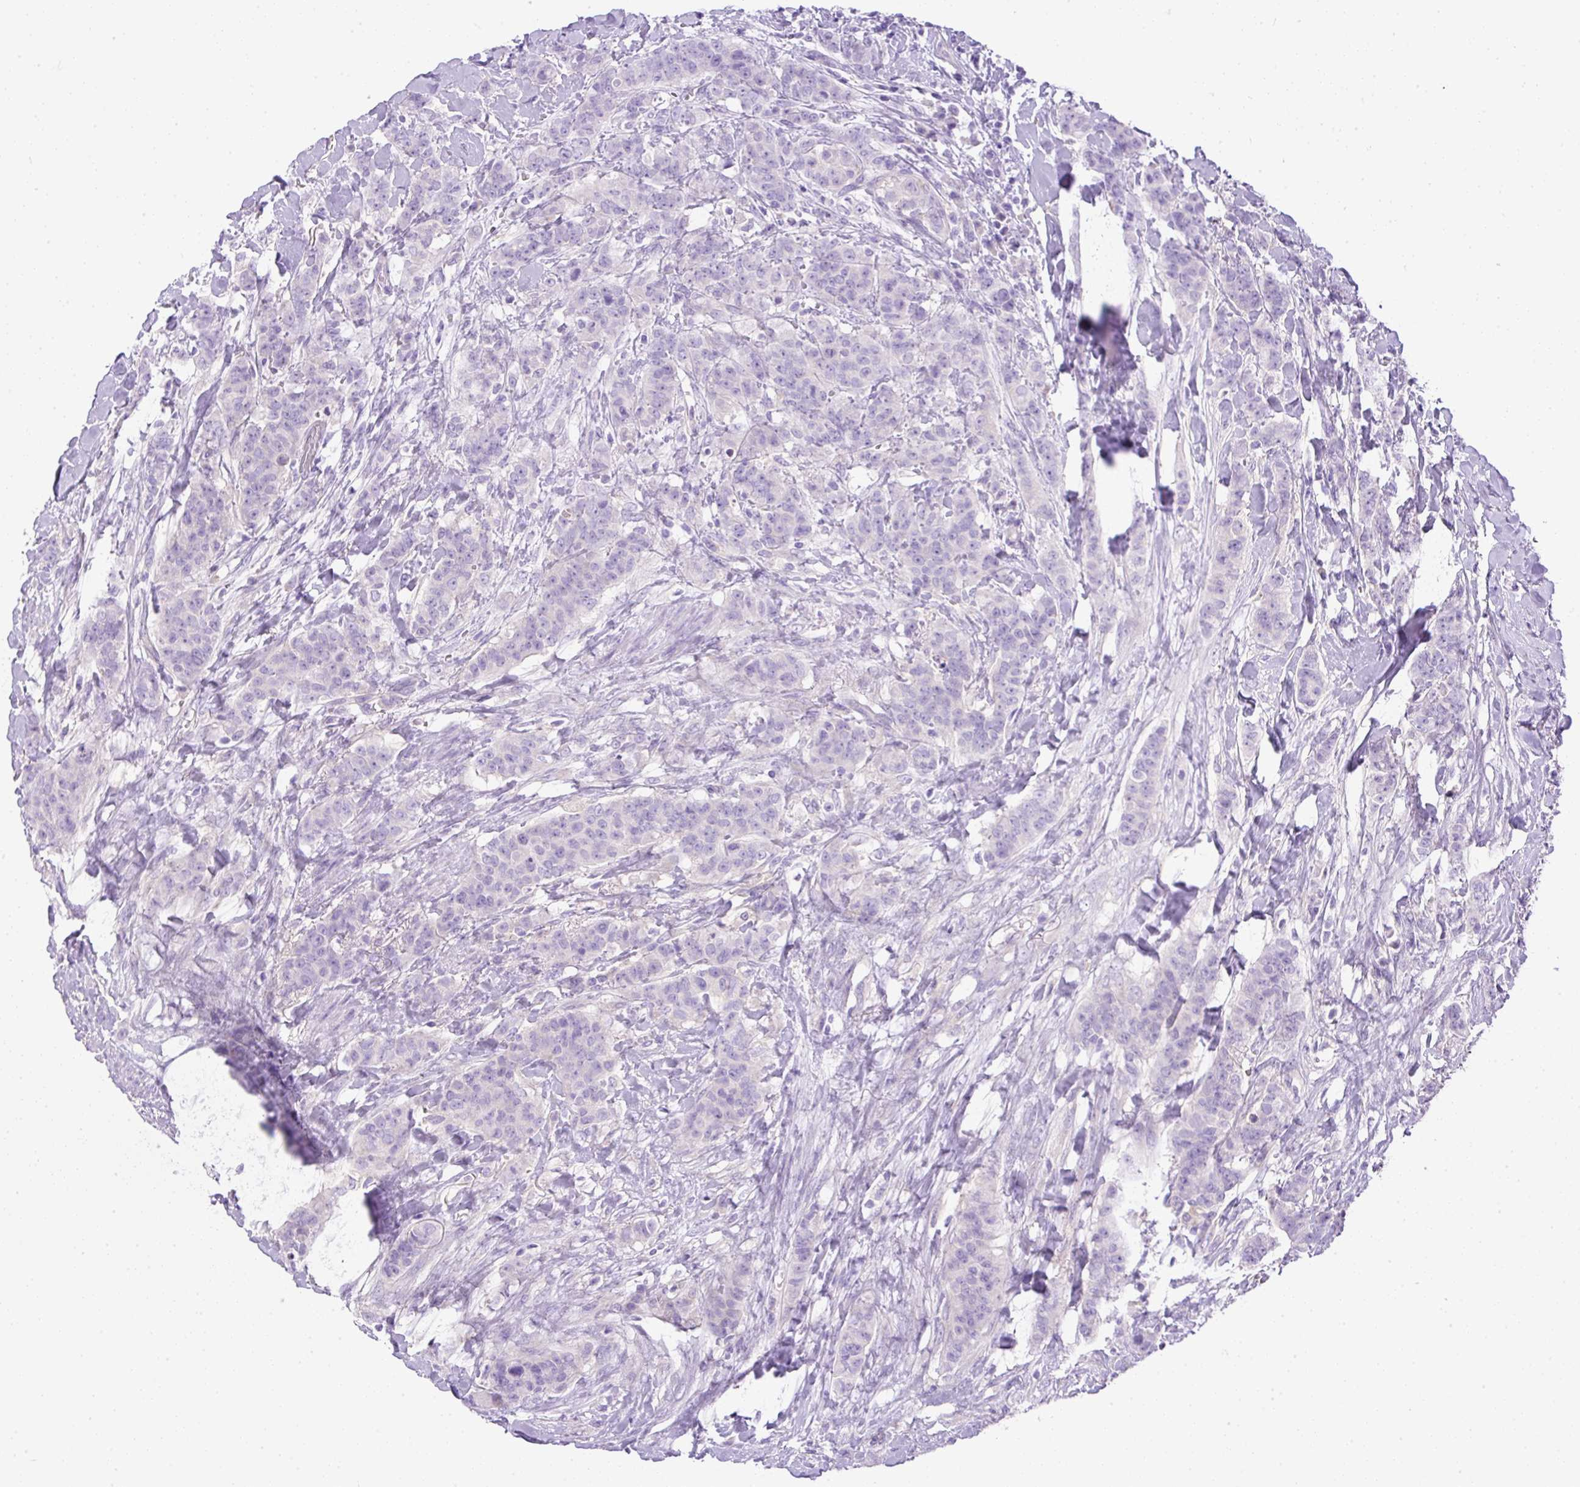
{"staining": {"intensity": "negative", "quantity": "none", "location": "none"}, "tissue": "breast cancer", "cell_type": "Tumor cells", "image_type": "cancer", "snomed": [{"axis": "morphology", "description": "Duct carcinoma"}, {"axis": "topography", "description": "Breast"}], "caption": "Breast cancer stained for a protein using immunohistochemistry demonstrates no expression tumor cells.", "gene": "DAPK1", "patient": {"sex": "female", "age": 40}}